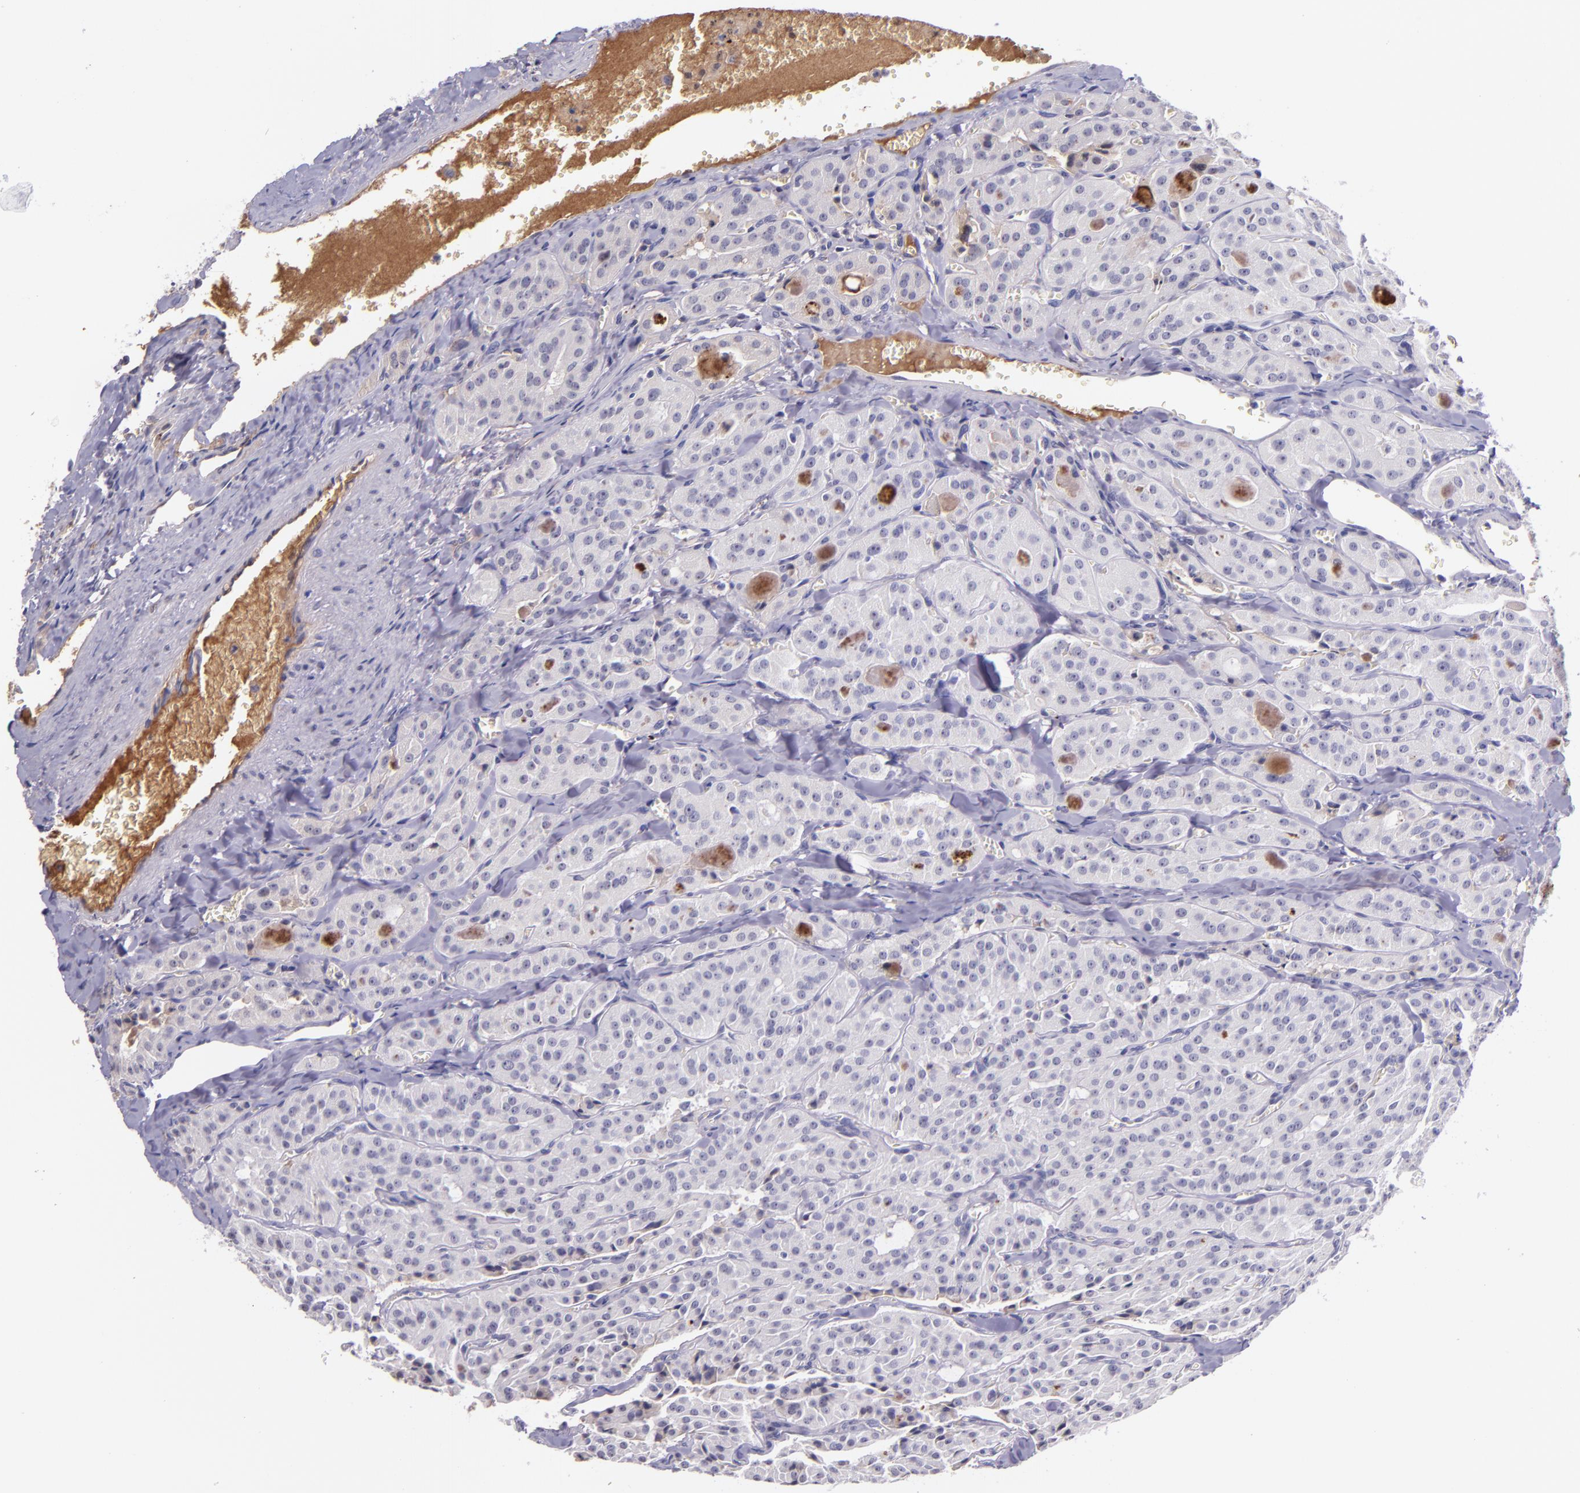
{"staining": {"intensity": "negative", "quantity": "none", "location": "none"}, "tissue": "thyroid cancer", "cell_type": "Tumor cells", "image_type": "cancer", "snomed": [{"axis": "morphology", "description": "Carcinoma, NOS"}, {"axis": "topography", "description": "Thyroid gland"}], "caption": "There is no significant expression in tumor cells of thyroid carcinoma. (DAB immunohistochemistry, high magnification).", "gene": "KNG1", "patient": {"sex": "male", "age": 76}}